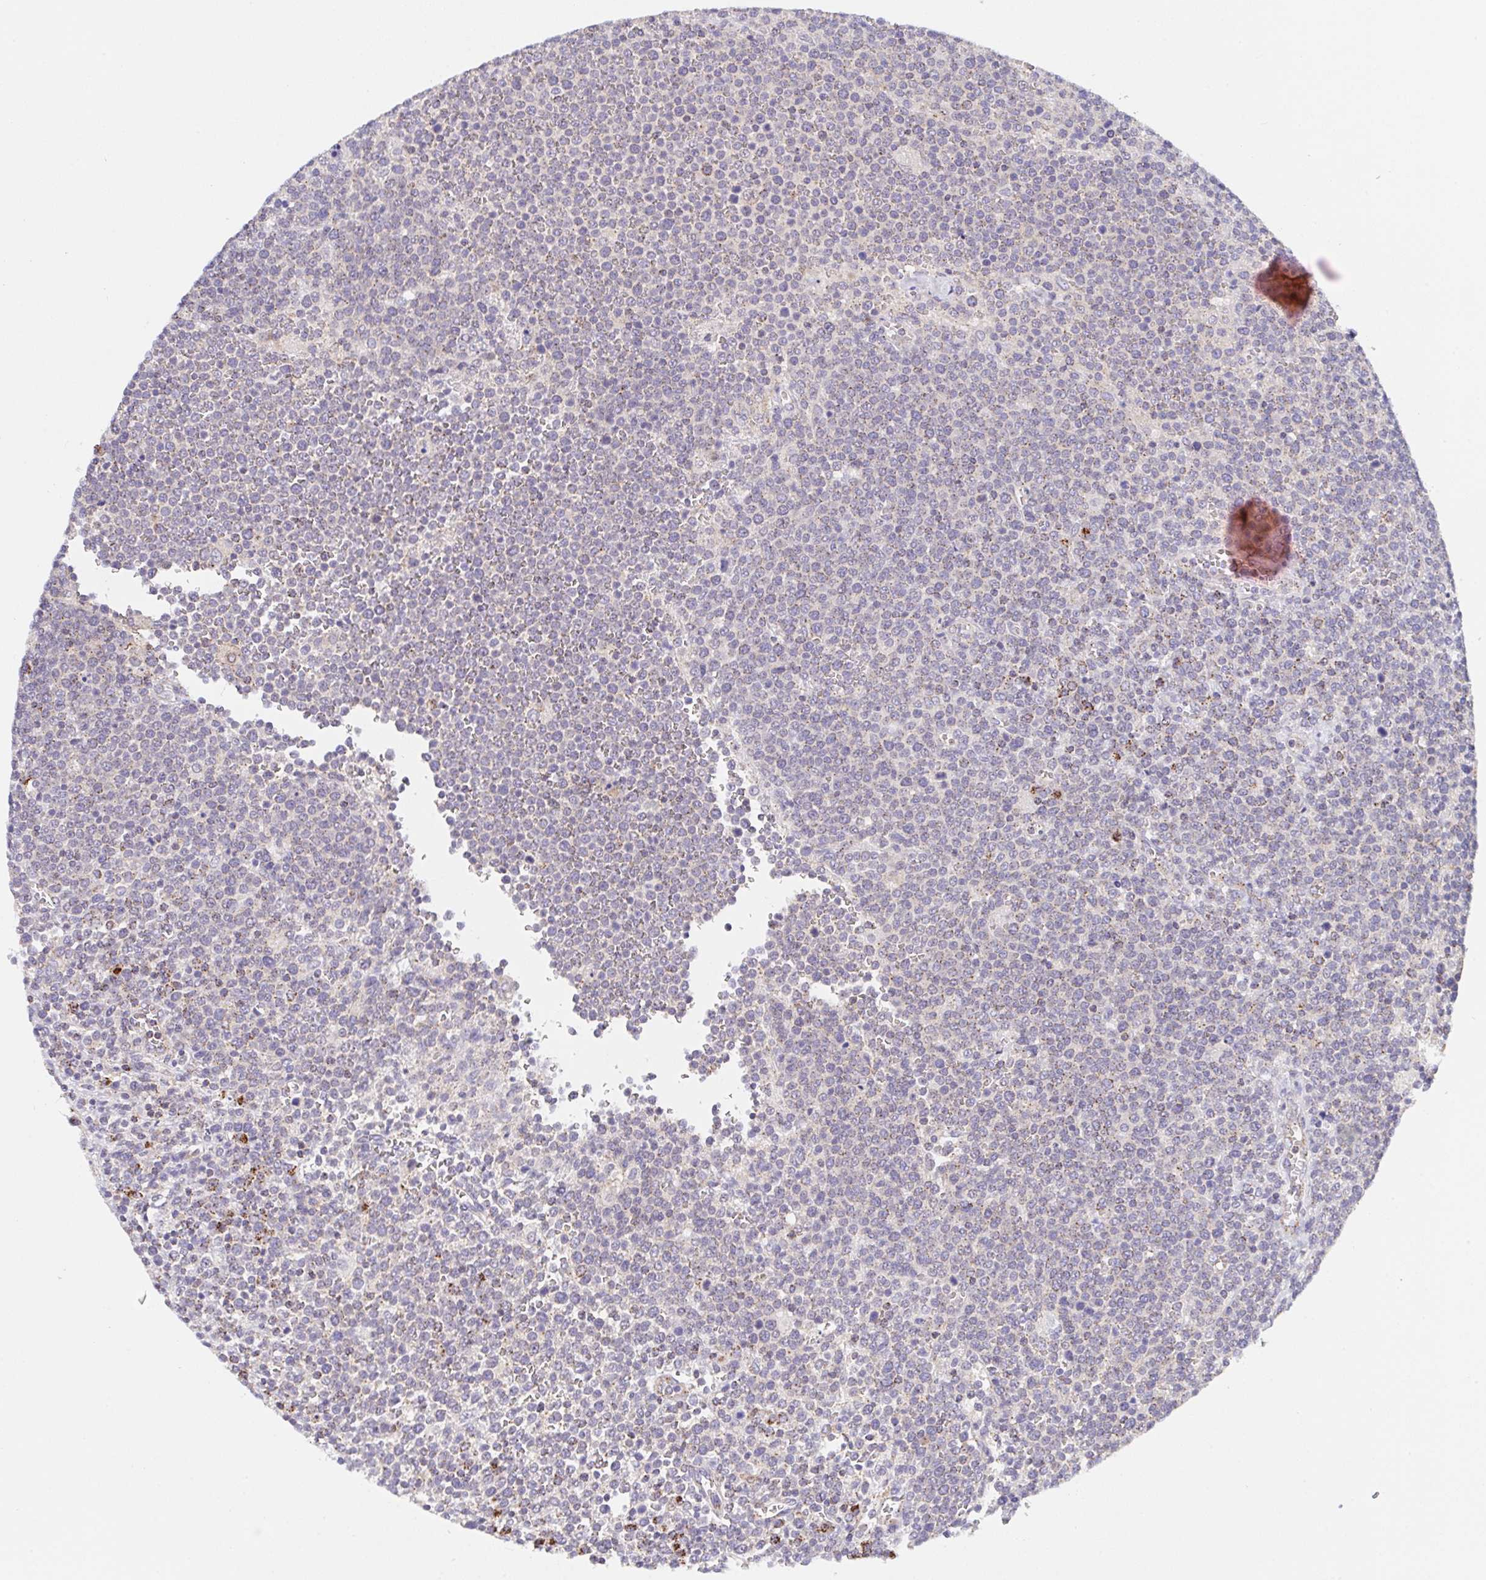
{"staining": {"intensity": "negative", "quantity": "none", "location": "none"}, "tissue": "lymphoma", "cell_type": "Tumor cells", "image_type": "cancer", "snomed": [{"axis": "morphology", "description": "Malignant lymphoma, non-Hodgkin's type, High grade"}, {"axis": "topography", "description": "Lymph node"}], "caption": "Immunohistochemical staining of human malignant lymphoma, non-Hodgkin's type (high-grade) reveals no significant expression in tumor cells.", "gene": "PROSER3", "patient": {"sex": "male", "age": 61}}